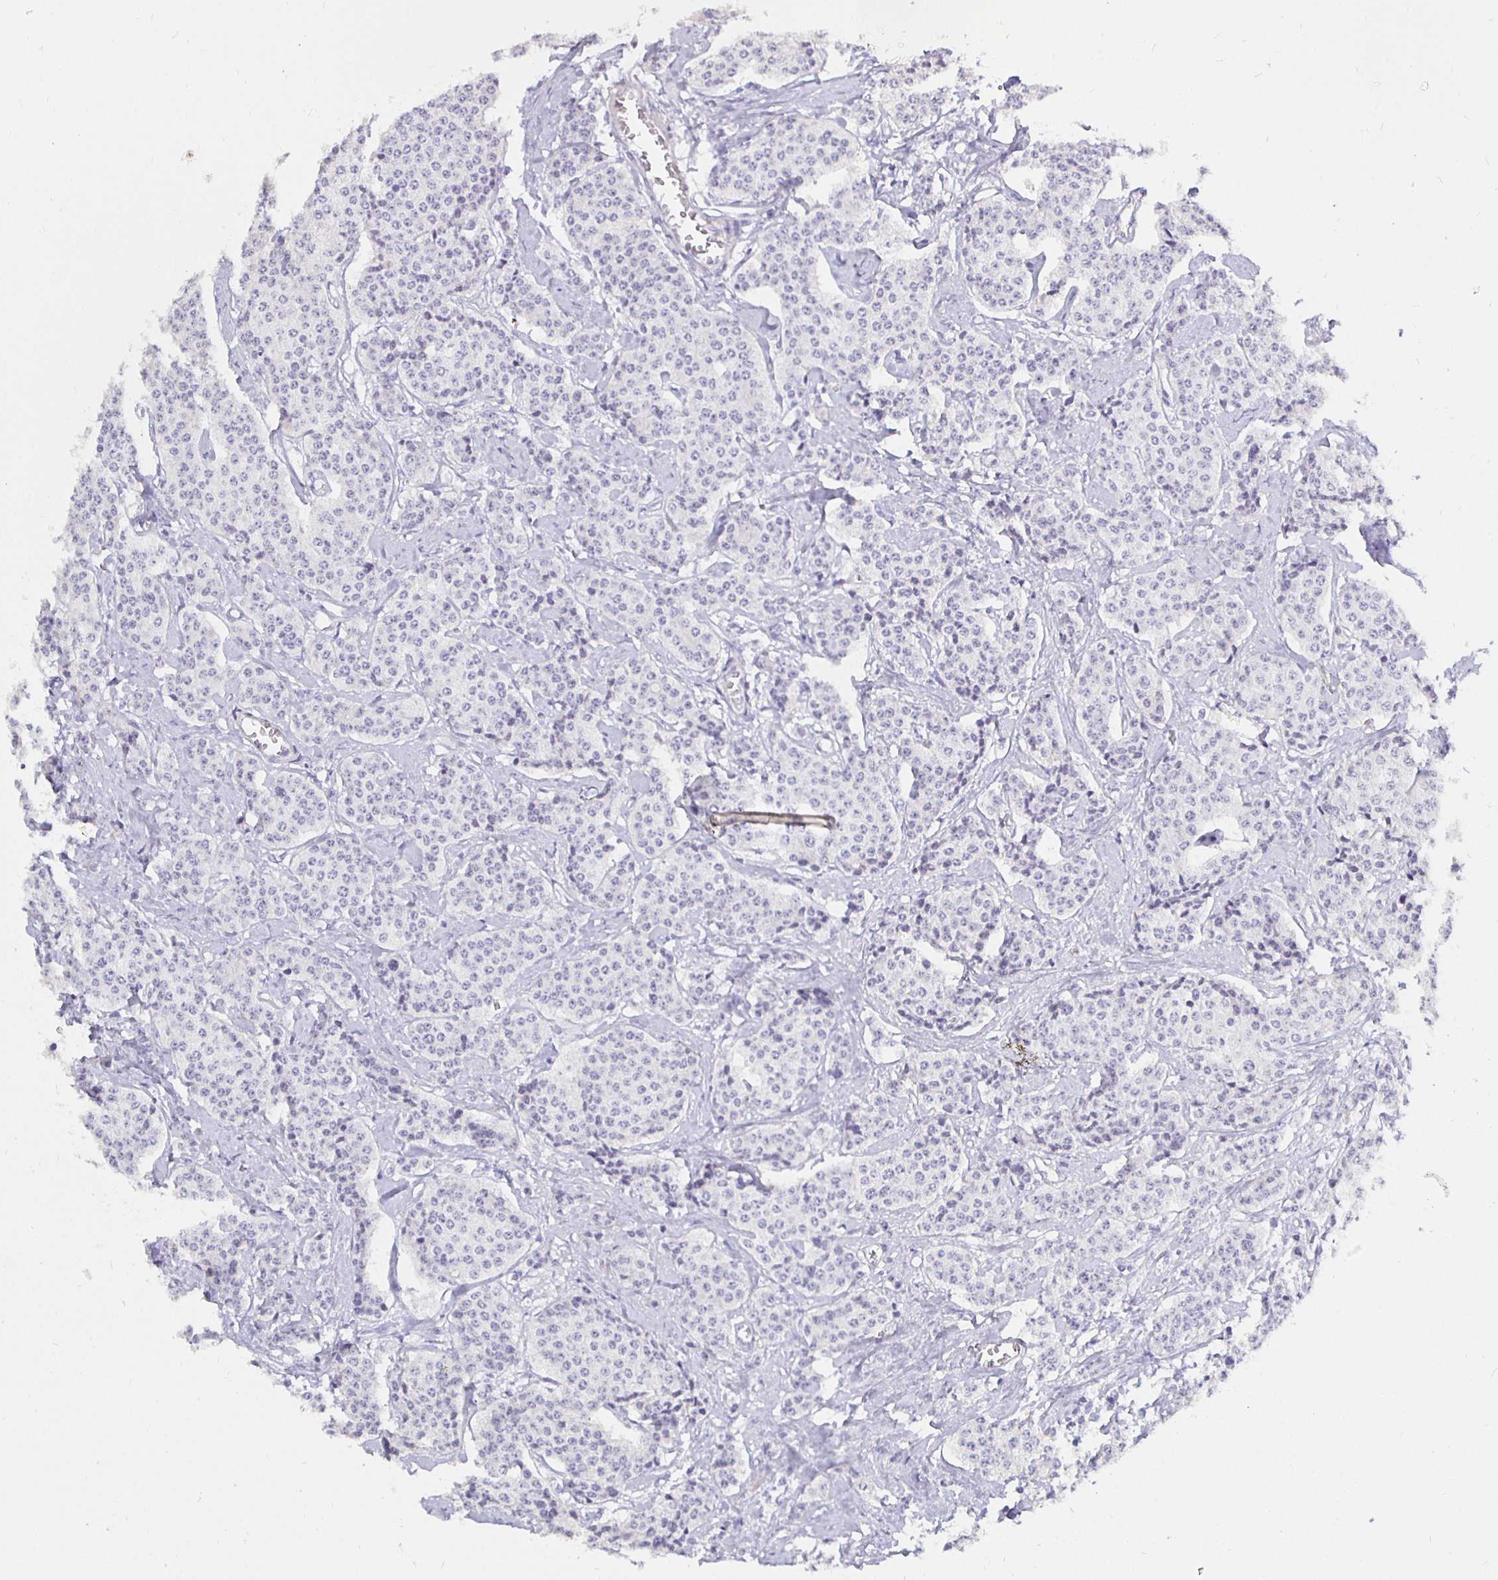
{"staining": {"intensity": "negative", "quantity": "none", "location": "none"}, "tissue": "carcinoid", "cell_type": "Tumor cells", "image_type": "cancer", "snomed": [{"axis": "morphology", "description": "Carcinoid, malignant, NOS"}, {"axis": "topography", "description": "Small intestine"}], "caption": "Photomicrograph shows no significant protein positivity in tumor cells of carcinoid.", "gene": "UMOD", "patient": {"sex": "female", "age": 64}}